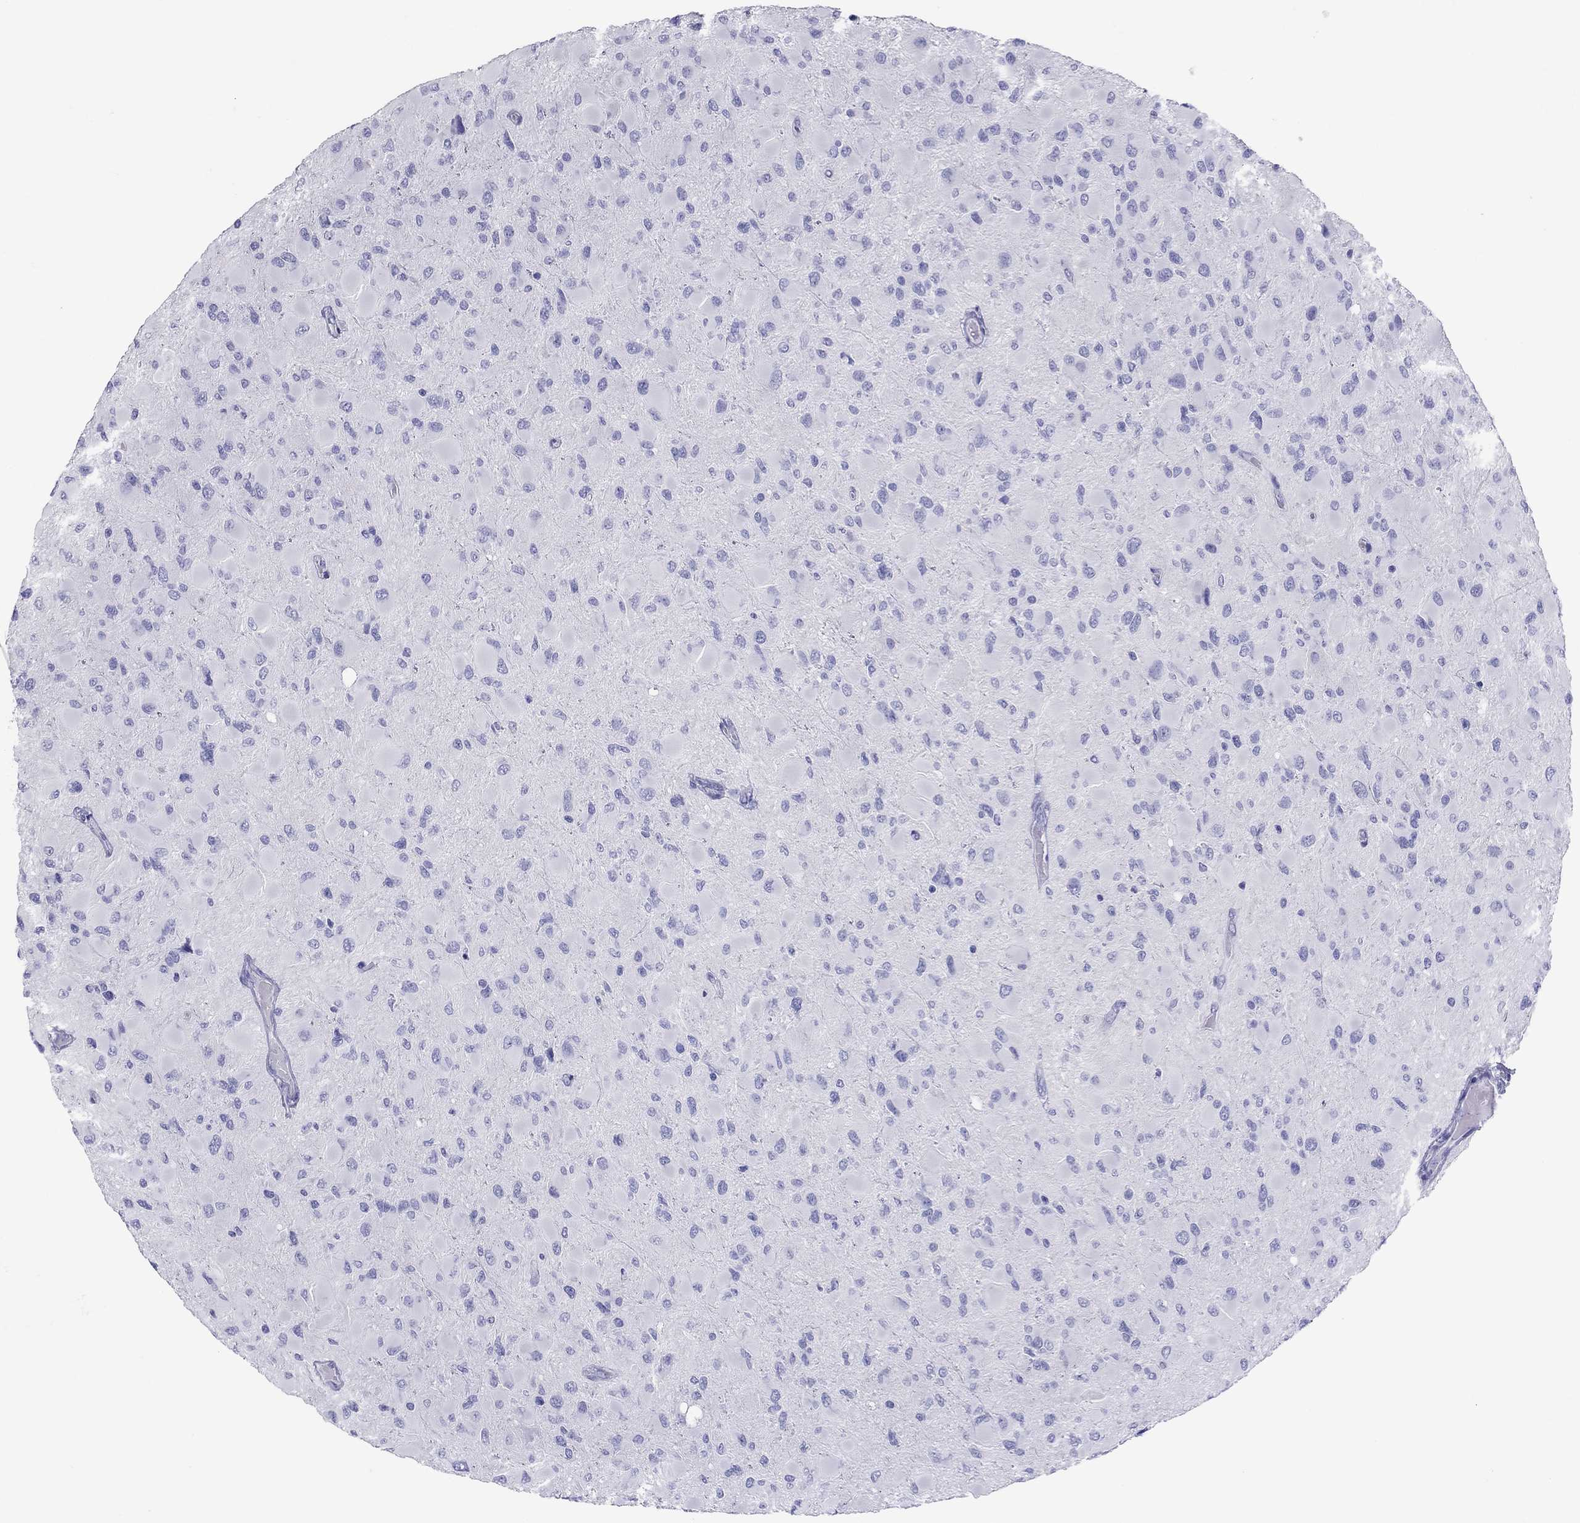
{"staining": {"intensity": "negative", "quantity": "none", "location": "none"}, "tissue": "glioma", "cell_type": "Tumor cells", "image_type": "cancer", "snomed": [{"axis": "morphology", "description": "Glioma, malignant, High grade"}, {"axis": "topography", "description": "Cerebral cortex"}], "caption": "Malignant high-grade glioma was stained to show a protein in brown. There is no significant staining in tumor cells. The staining is performed using DAB (3,3'-diaminobenzidine) brown chromogen with nuclei counter-stained in using hematoxylin.", "gene": "SLAMF1", "patient": {"sex": "female", "age": 36}}